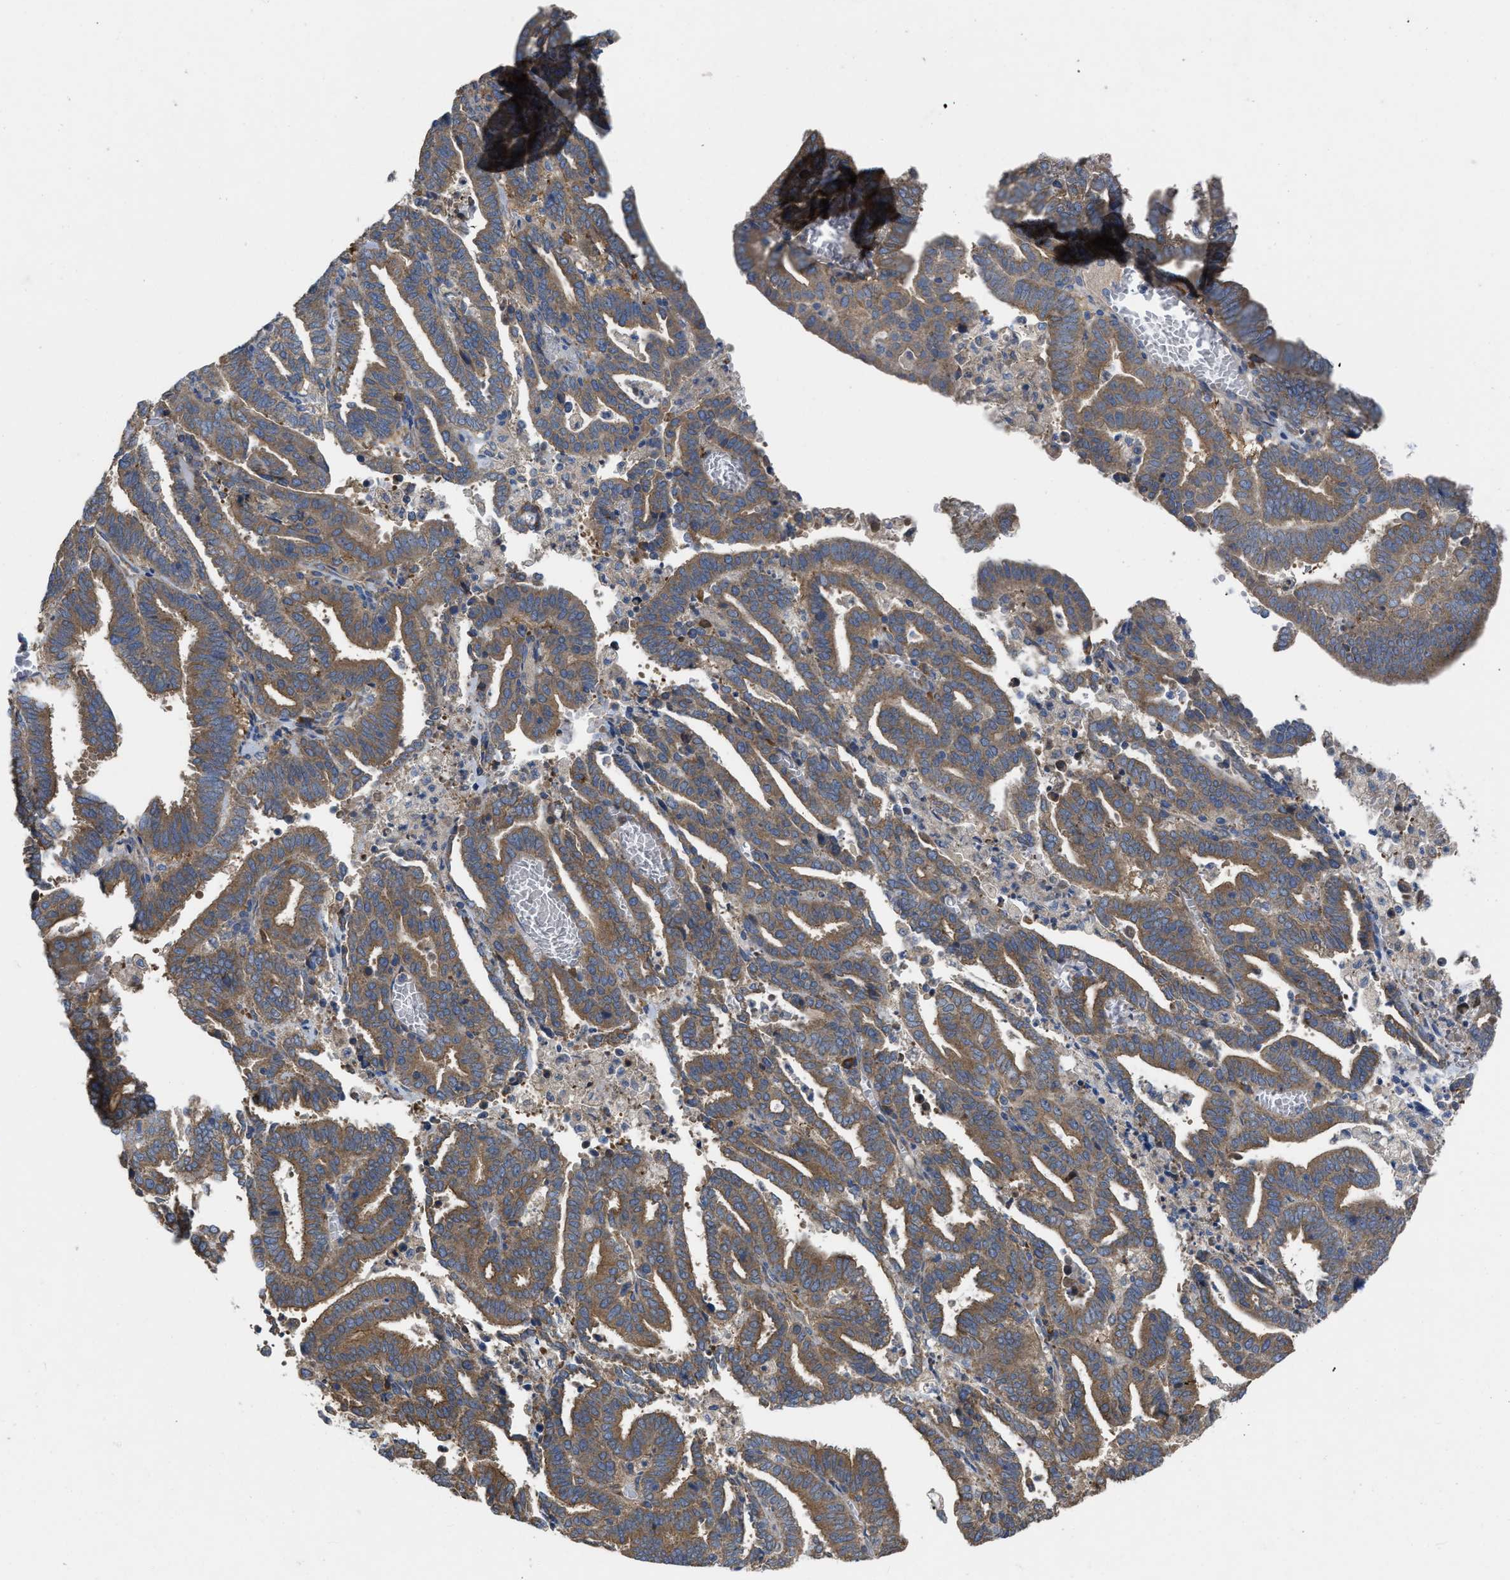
{"staining": {"intensity": "moderate", "quantity": ">75%", "location": "cytoplasmic/membranous"}, "tissue": "endometrial cancer", "cell_type": "Tumor cells", "image_type": "cancer", "snomed": [{"axis": "morphology", "description": "Adenocarcinoma, NOS"}, {"axis": "topography", "description": "Uterus"}], "caption": "Endometrial adenocarcinoma was stained to show a protein in brown. There is medium levels of moderate cytoplasmic/membranous staining in approximately >75% of tumor cells.", "gene": "TMEM131", "patient": {"sex": "female", "age": 83}}